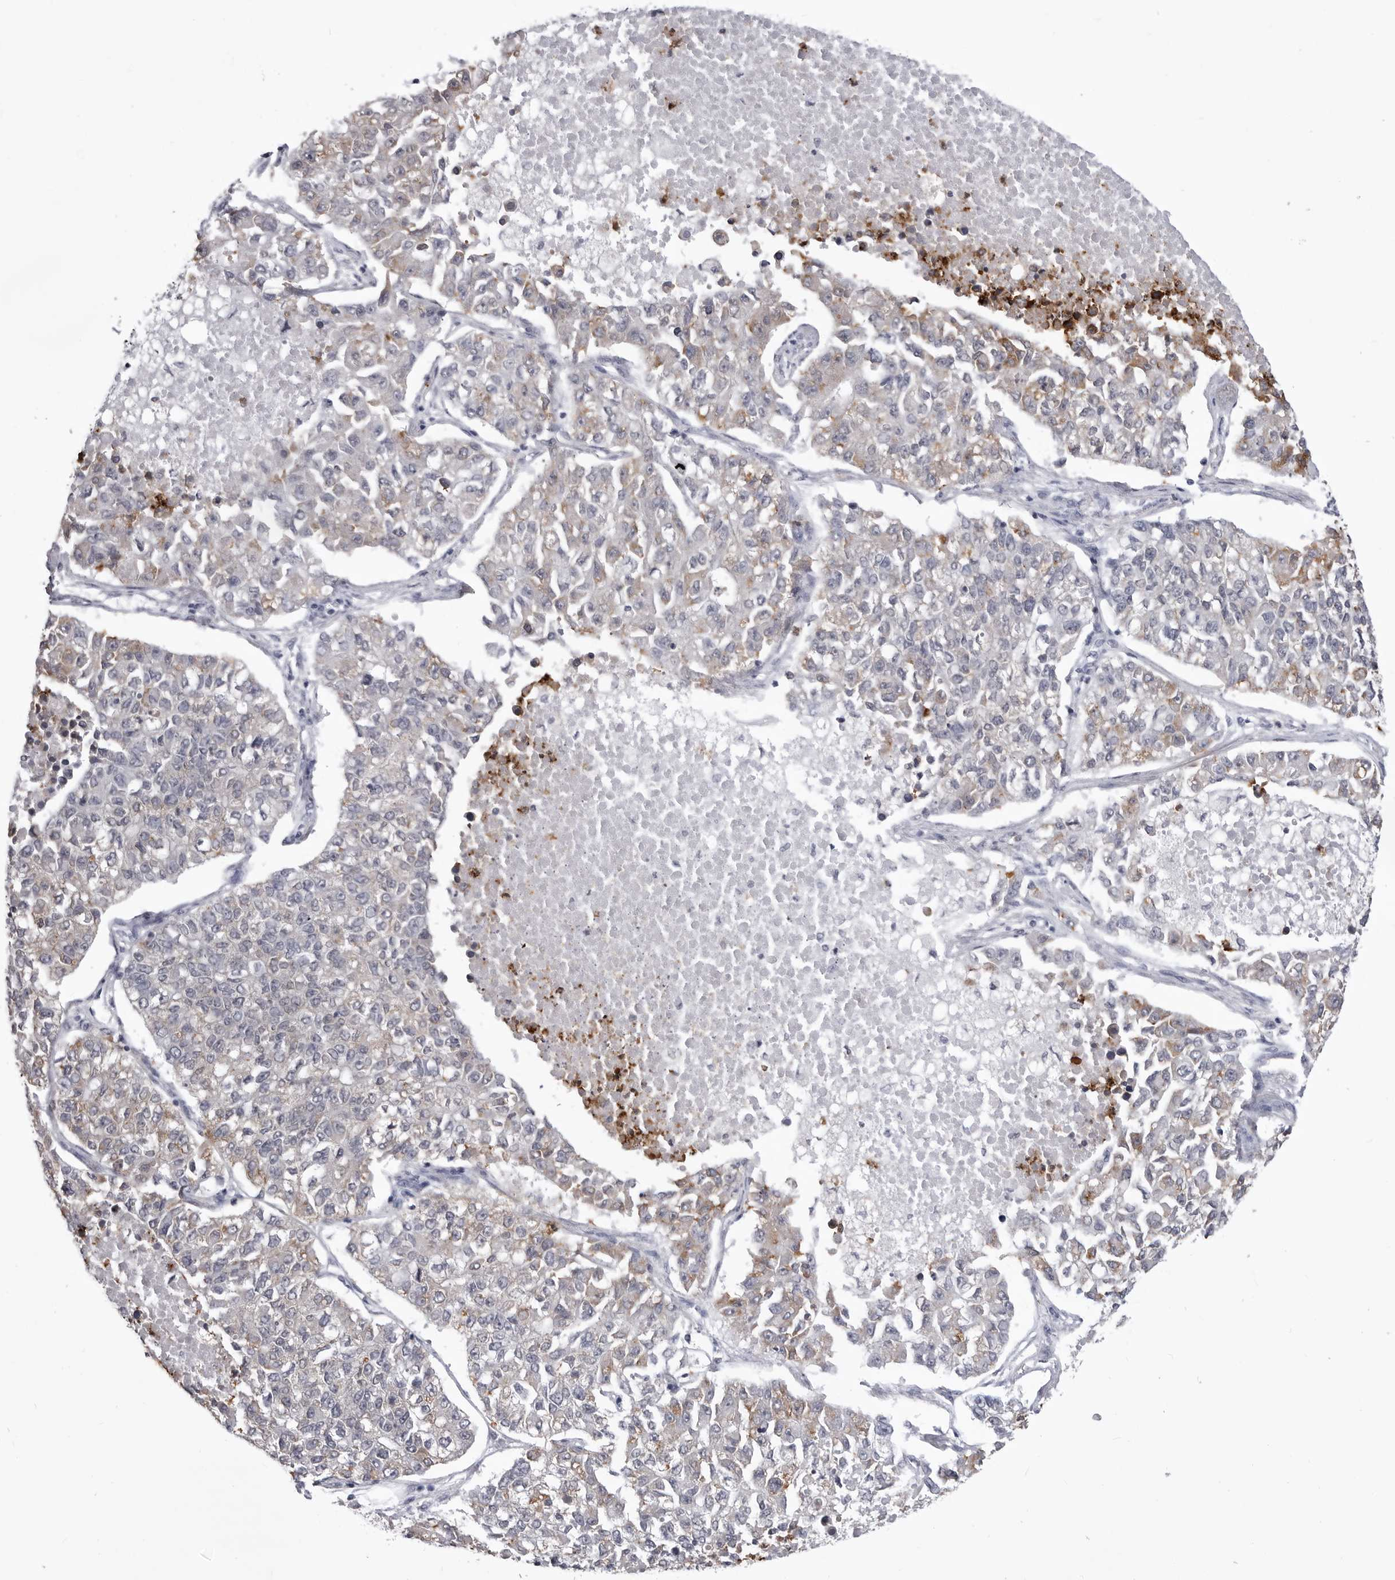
{"staining": {"intensity": "weak", "quantity": "<25%", "location": "cytoplasmic/membranous"}, "tissue": "lung cancer", "cell_type": "Tumor cells", "image_type": "cancer", "snomed": [{"axis": "morphology", "description": "Adenocarcinoma, NOS"}, {"axis": "topography", "description": "Lung"}], "caption": "This is a histopathology image of IHC staining of lung adenocarcinoma, which shows no expression in tumor cells.", "gene": "STAP2", "patient": {"sex": "male", "age": 49}}